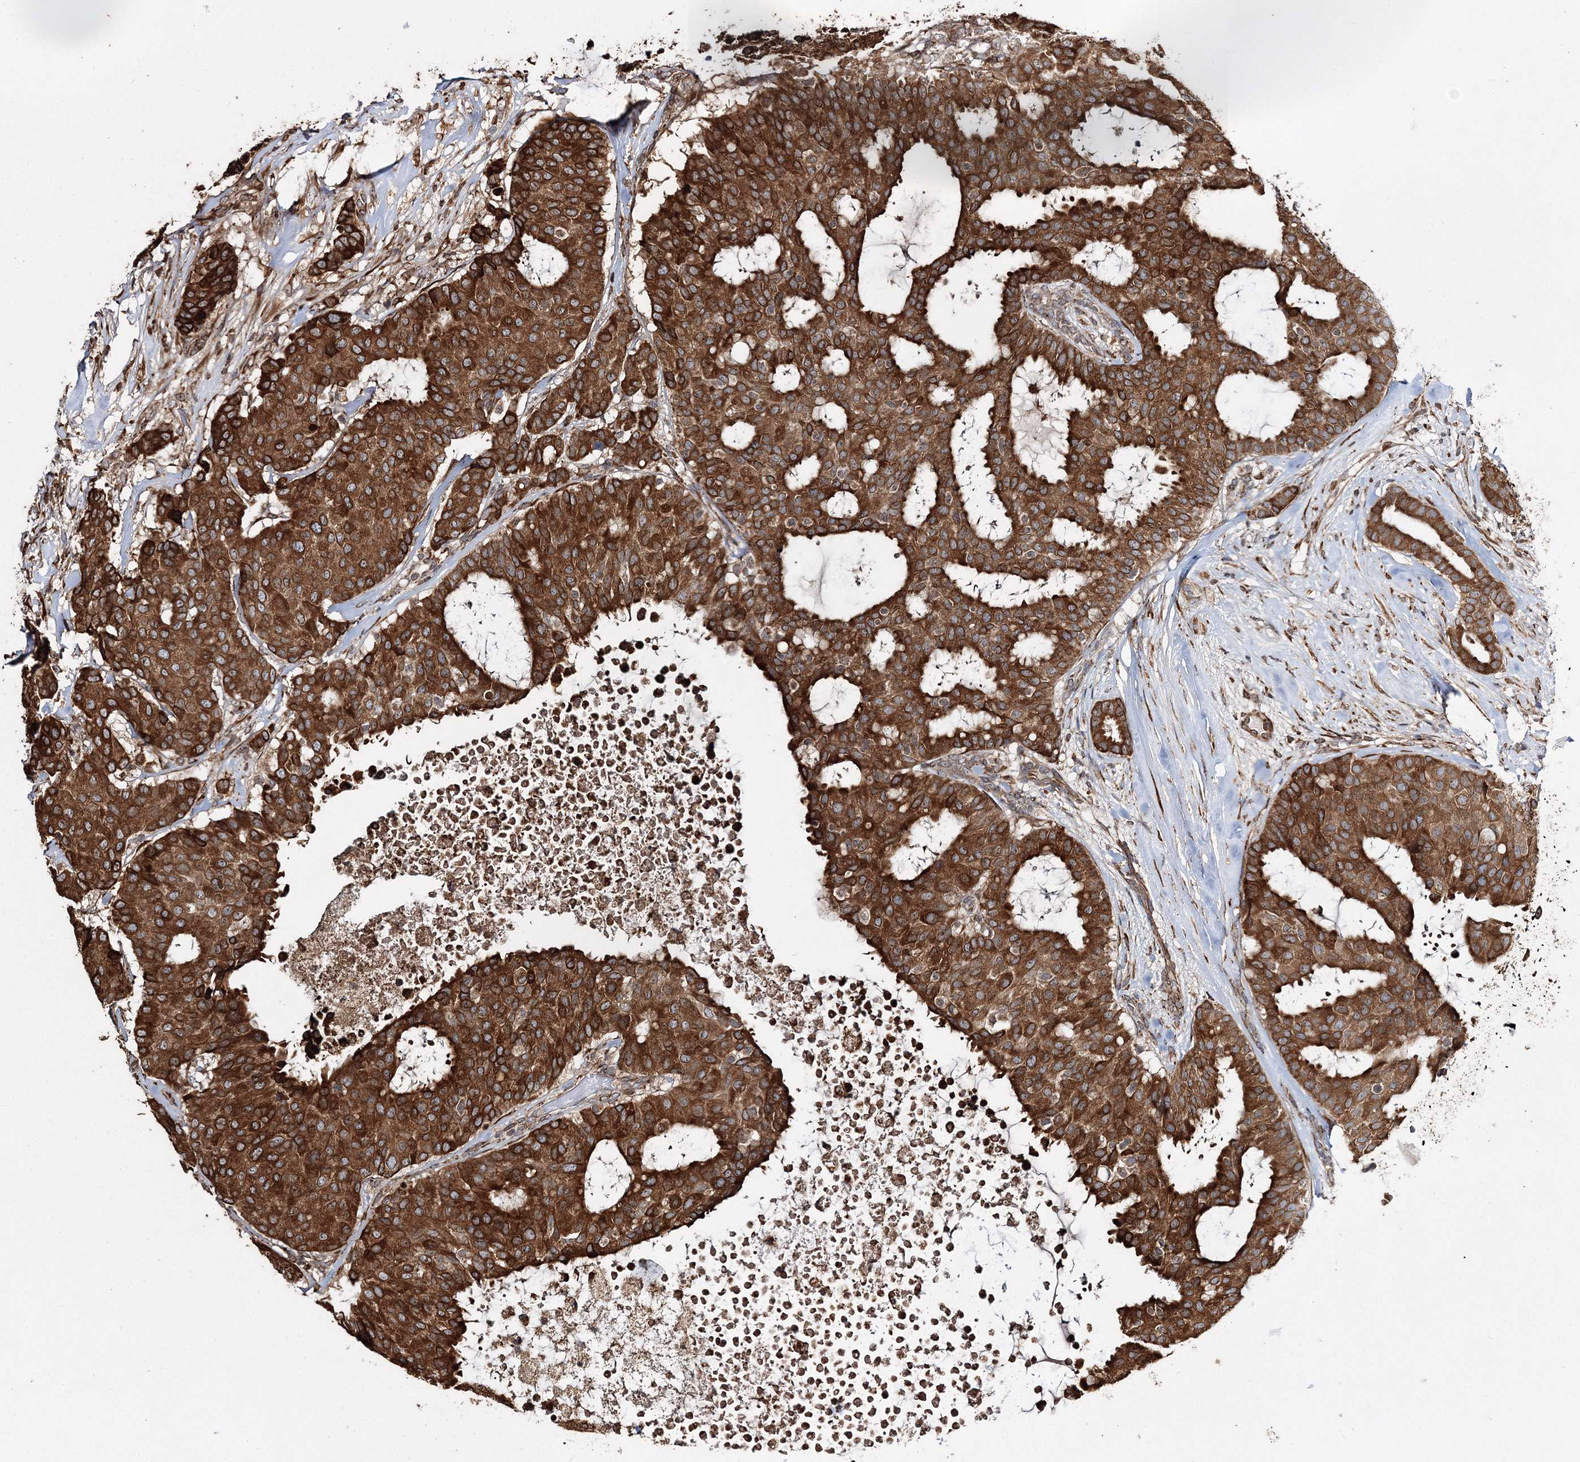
{"staining": {"intensity": "strong", "quantity": ">75%", "location": "cytoplasmic/membranous"}, "tissue": "breast cancer", "cell_type": "Tumor cells", "image_type": "cancer", "snomed": [{"axis": "morphology", "description": "Duct carcinoma"}, {"axis": "topography", "description": "Breast"}], "caption": "Immunohistochemistry (IHC) of breast cancer (intraductal carcinoma) reveals high levels of strong cytoplasmic/membranous positivity in approximately >75% of tumor cells.", "gene": "SCRN3", "patient": {"sex": "female", "age": 75}}